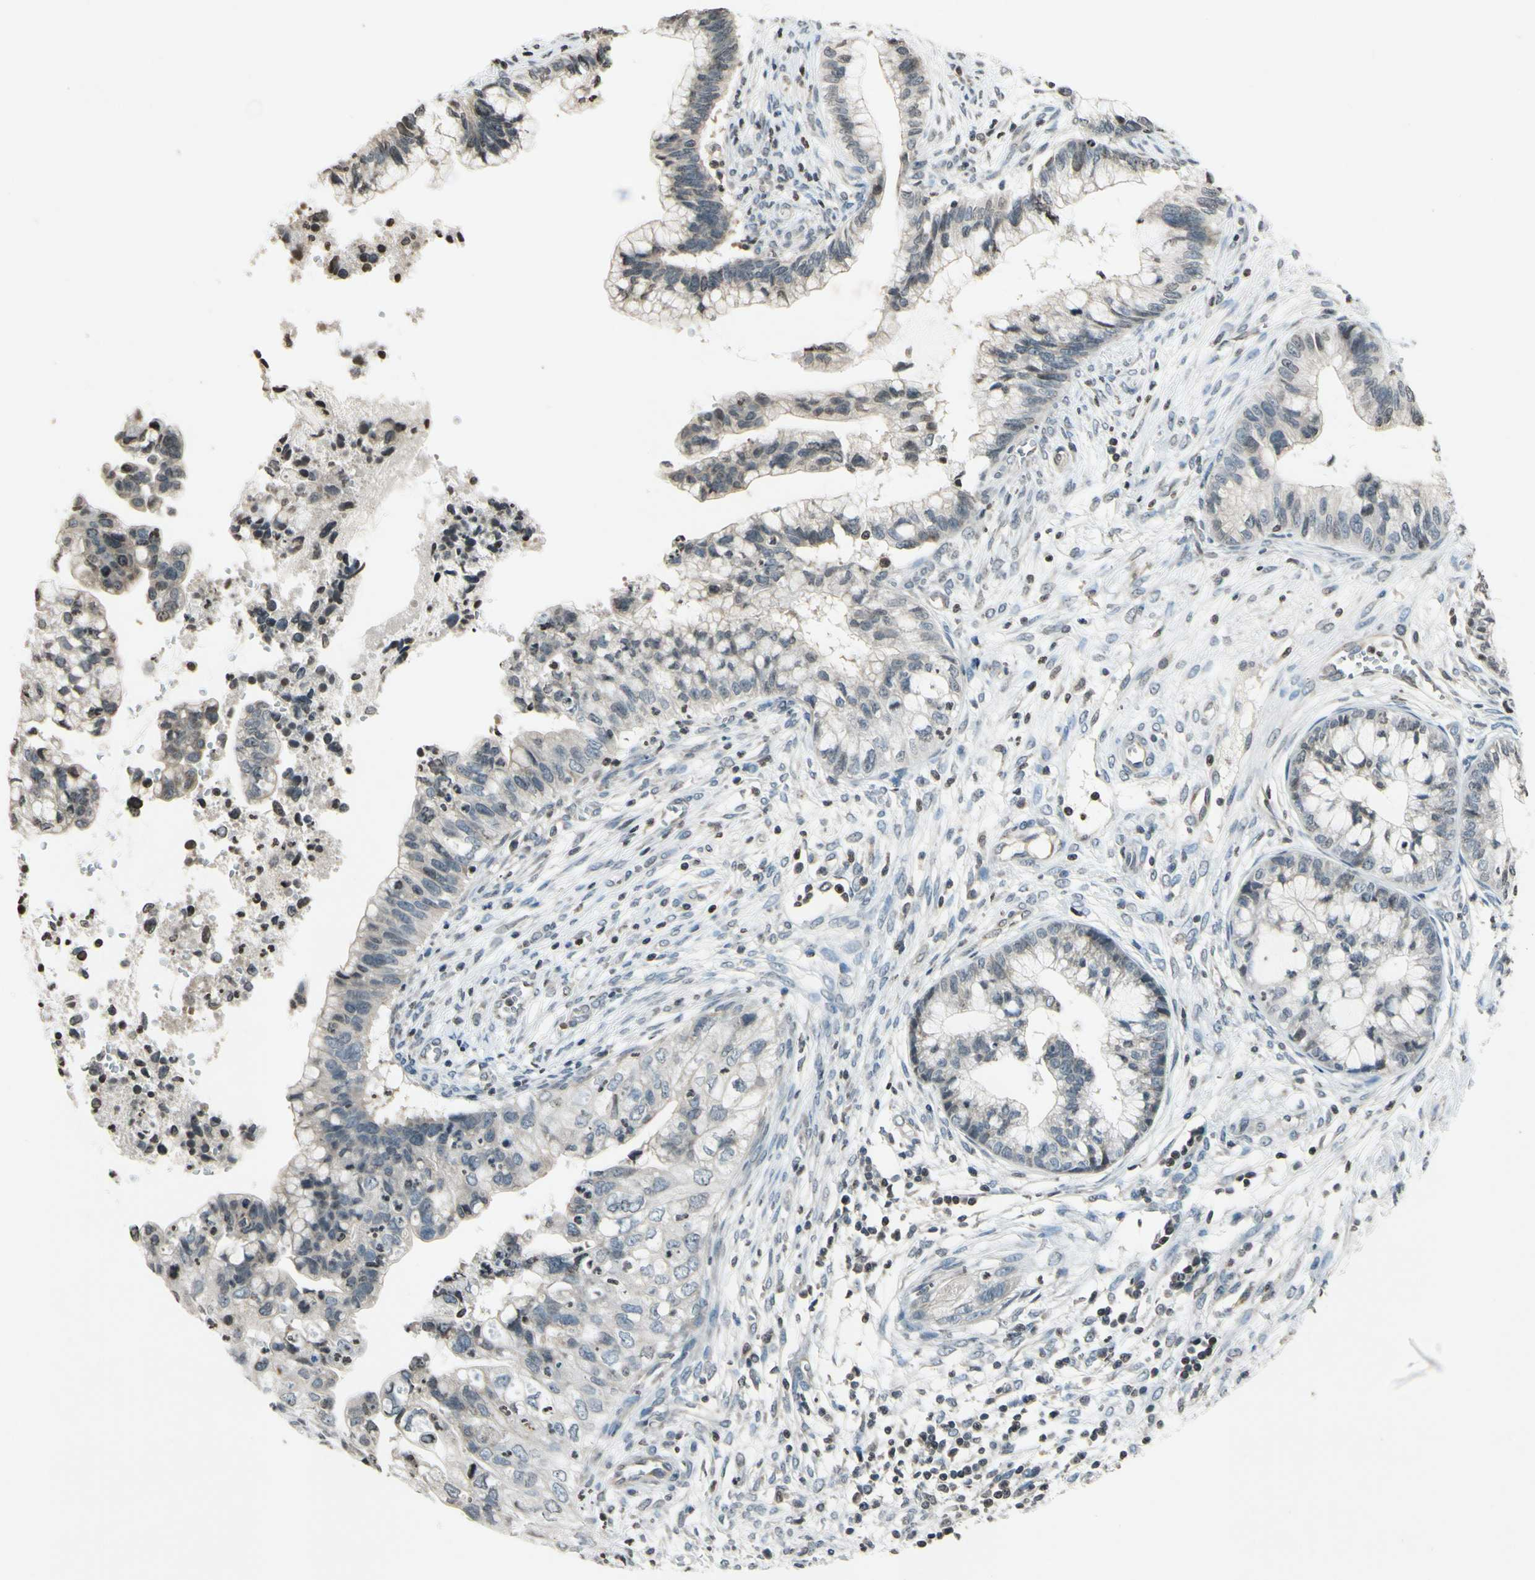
{"staining": {"intensity": "weak", "quantity": ">75%", "location": "cytoplasmic/membranous"}, "tissue": "cervical cancer", "cell_type": "Tumor cells", "image_type": "cancer", "snomed": [{"axis": "morphology", "description": "Adenocarcinoma, NOS"}, {"axis": "topography", "description": "Cervix"}], "caption": "Immunohistochemistry (IHC) of human cervical cancer shows low levels of weak cytoplasmic/membranous staining in about >75% of tumor cells.", "gene": "CLDN11", "patient": {"sex": "female", "age": 44}}